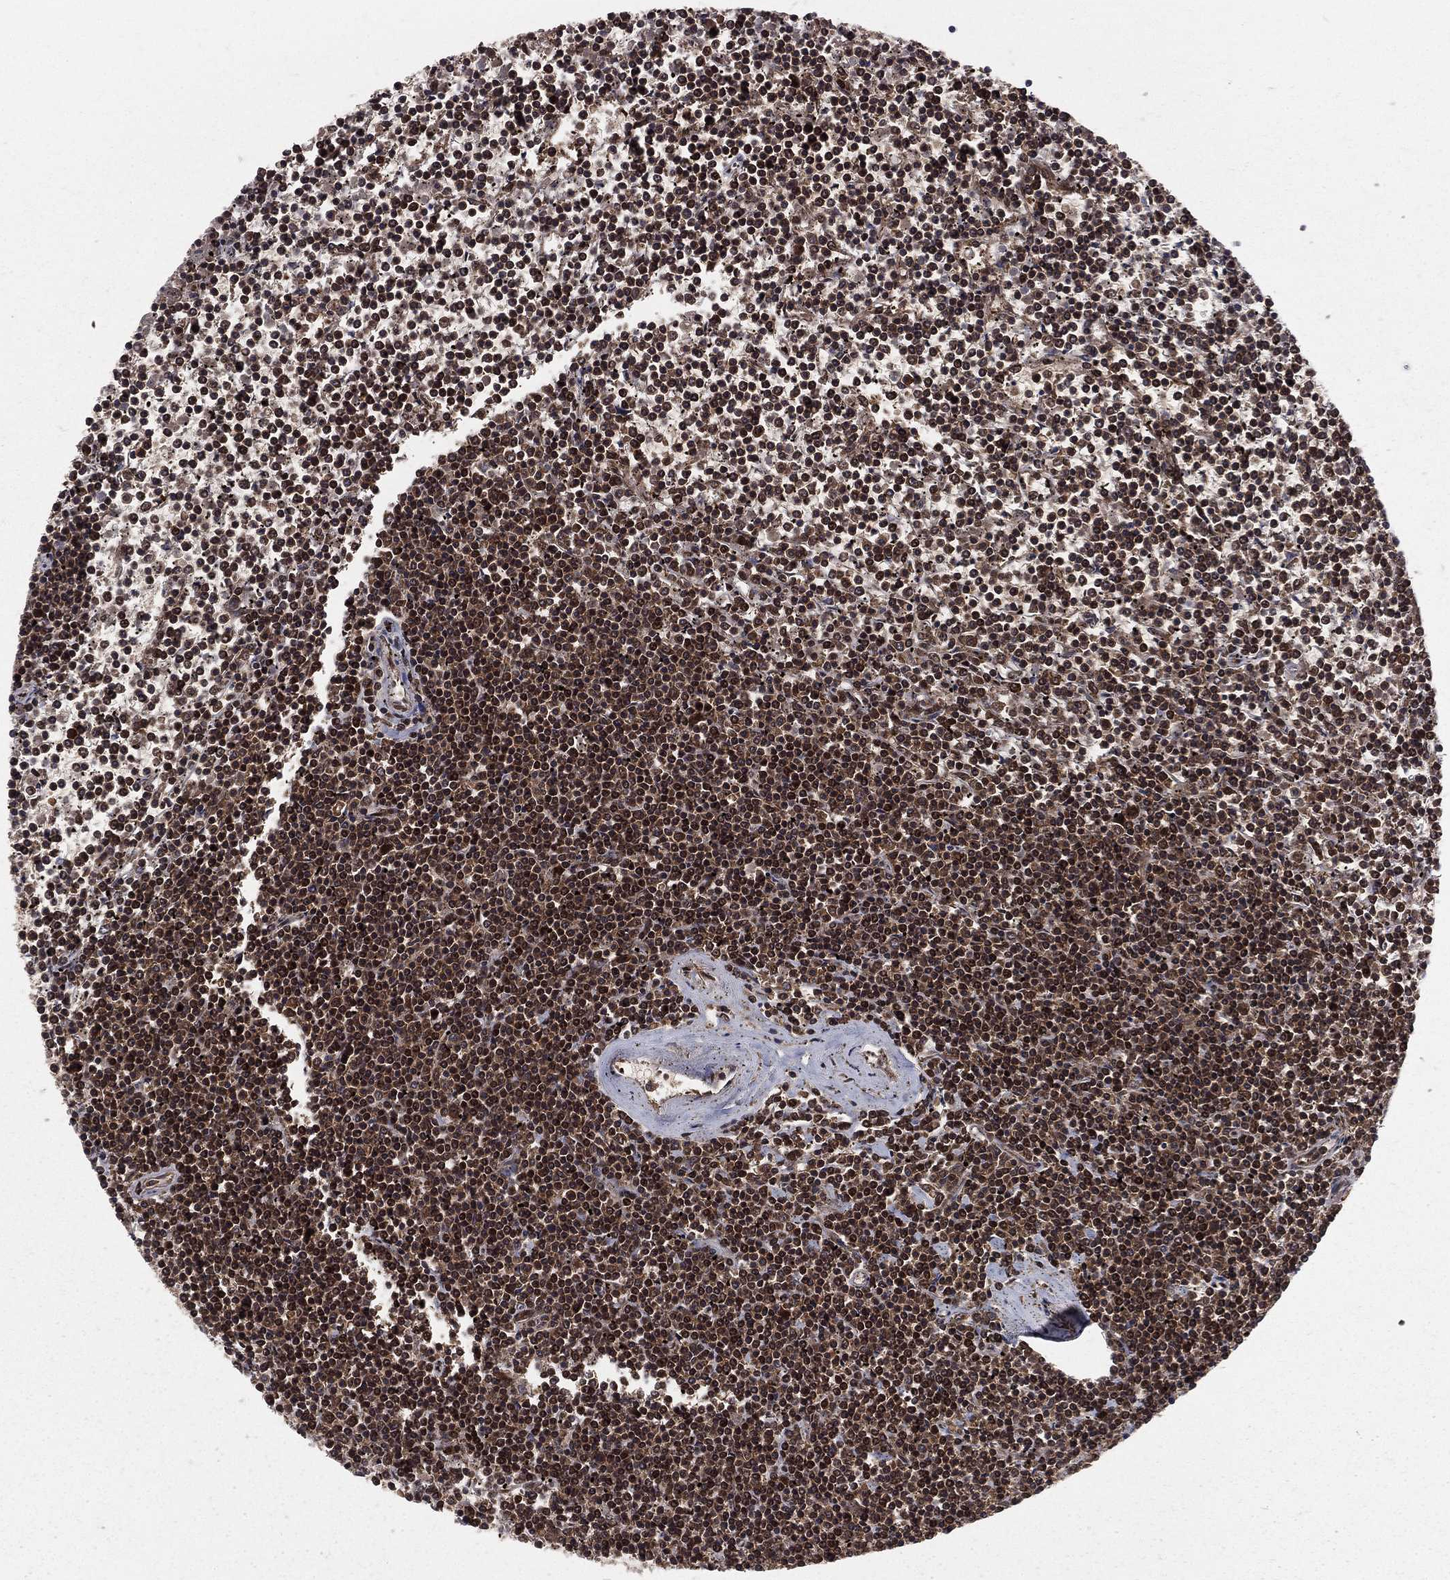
{"staining": {"intensity": "strong", "quantity": ">75%", "location": "nuclear"}, "tissue": "lymphoma", "cell_type": "Tumor cells", "image_type": "cancer", "snomed": [{"axis": "morphology", "description": "Malignant lymphoma, non-Hodgkin's type, Low grade"}, {"axis": "topography", "description": "Spleen"}], "caption": "Strong nuclear protein positivity is seen in about >75% of tumor cells in low-grade malignant lymphoma, non-Hodgkin's type. Nuclei are stained in blue.", "gene": "COPS4", "patient": {"sex": "female", "age": 19}}